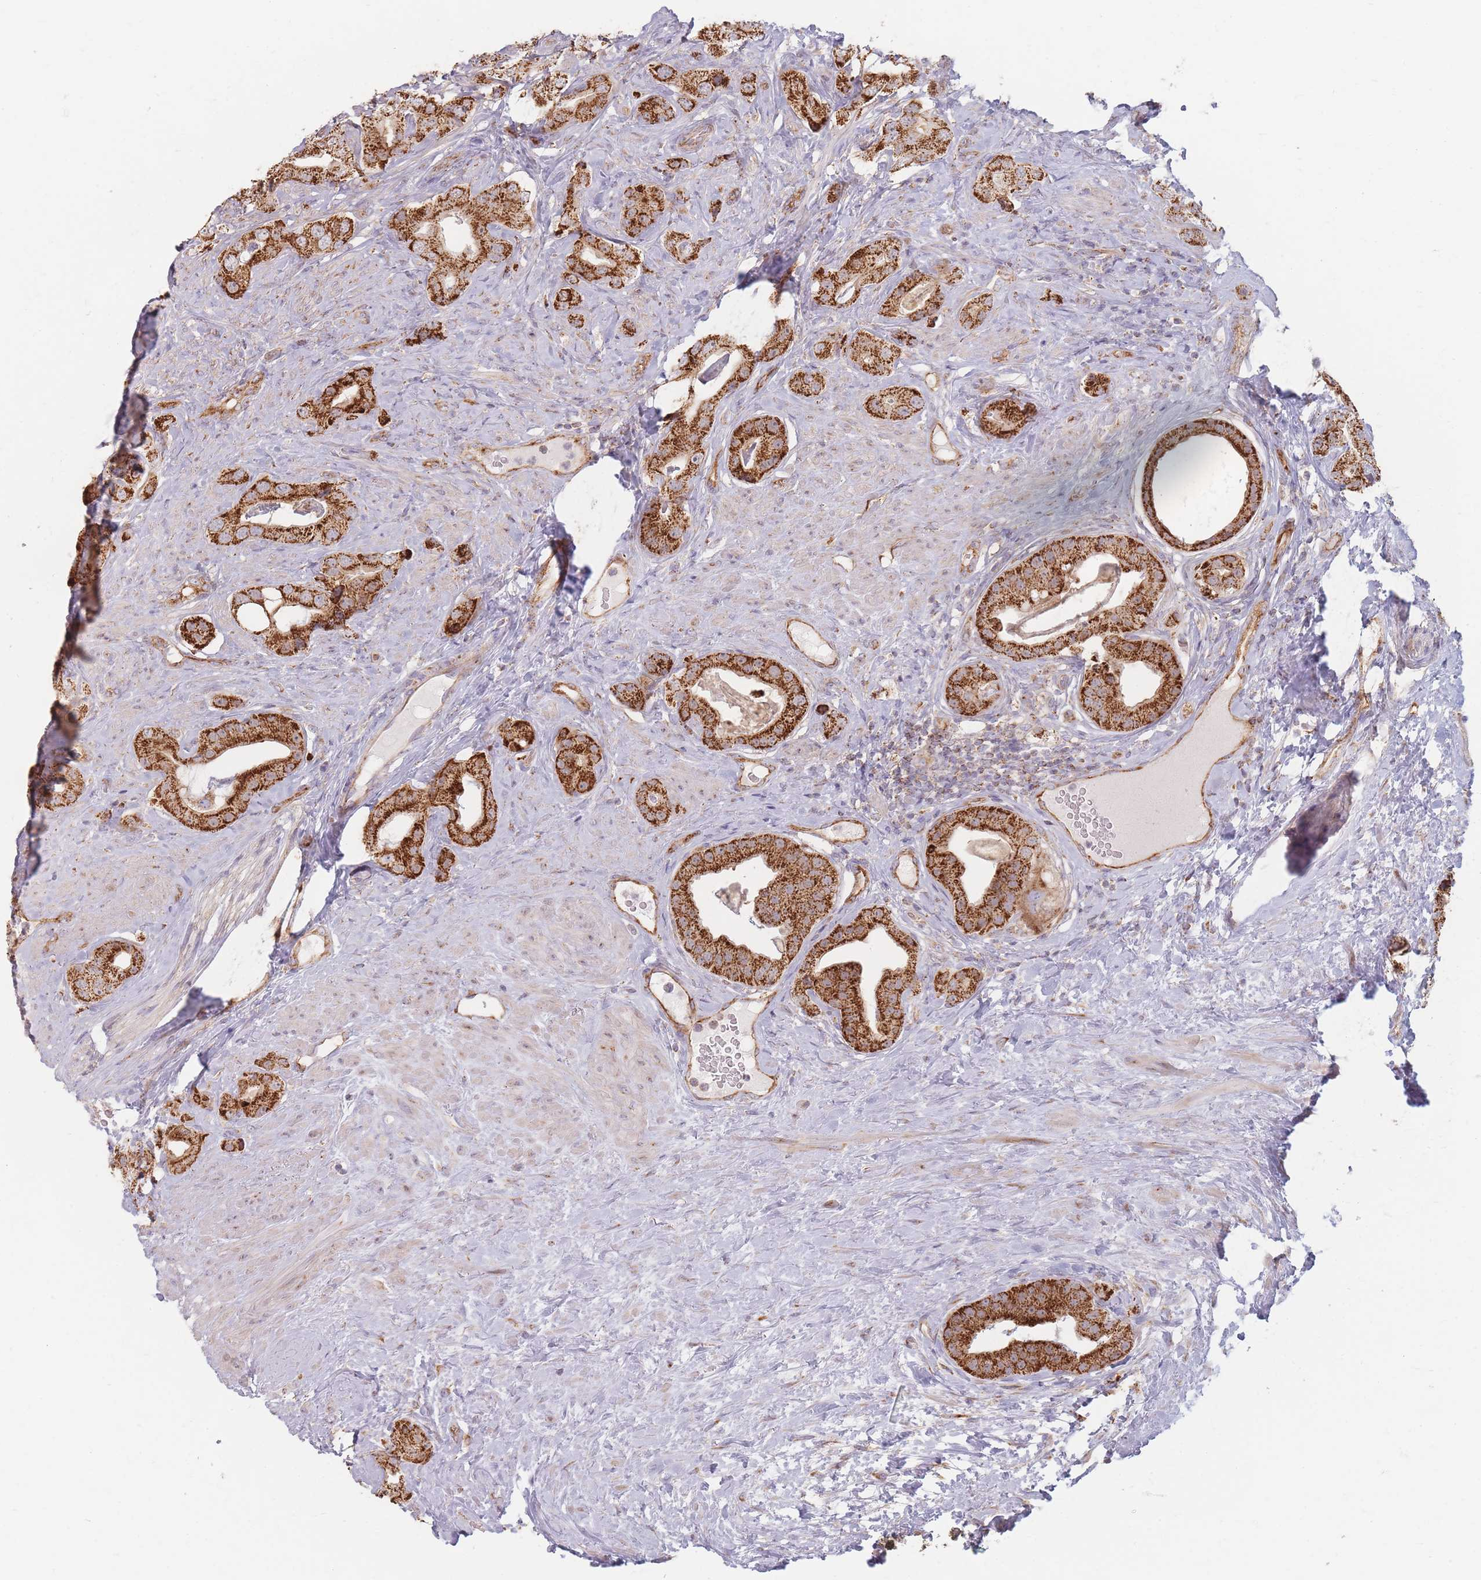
{"staining": {"intensity": "strong", "quantity": ">75%", "location": "cytoplasmic/membranous"}, "tissue": "prostate cancer", "cell_type": "Tumor cells", "image_type": "cancer", "snomed": [{"axis": "morphology", "description": "Adenocarcinoma, High grade"}, {"axis": "topography", "description": "Prostate"}], "caption": "Immunohistochemistry (IHC) staining of high-grade adenocarcinoma (prostate), which demonstrates high levels of strong cytoplasmic/membranous expression in about >75% of tumor cells indicating strong cytoplasmic/membranous protein staining. The staining was performed using DAB (3,3'-diaminobenzidine) (brown) for protein detection and nuclei were counterstained in hematoxylin (blue).", "gene": "ESRP2", "patient": {"sex": "male", "age": 63}}